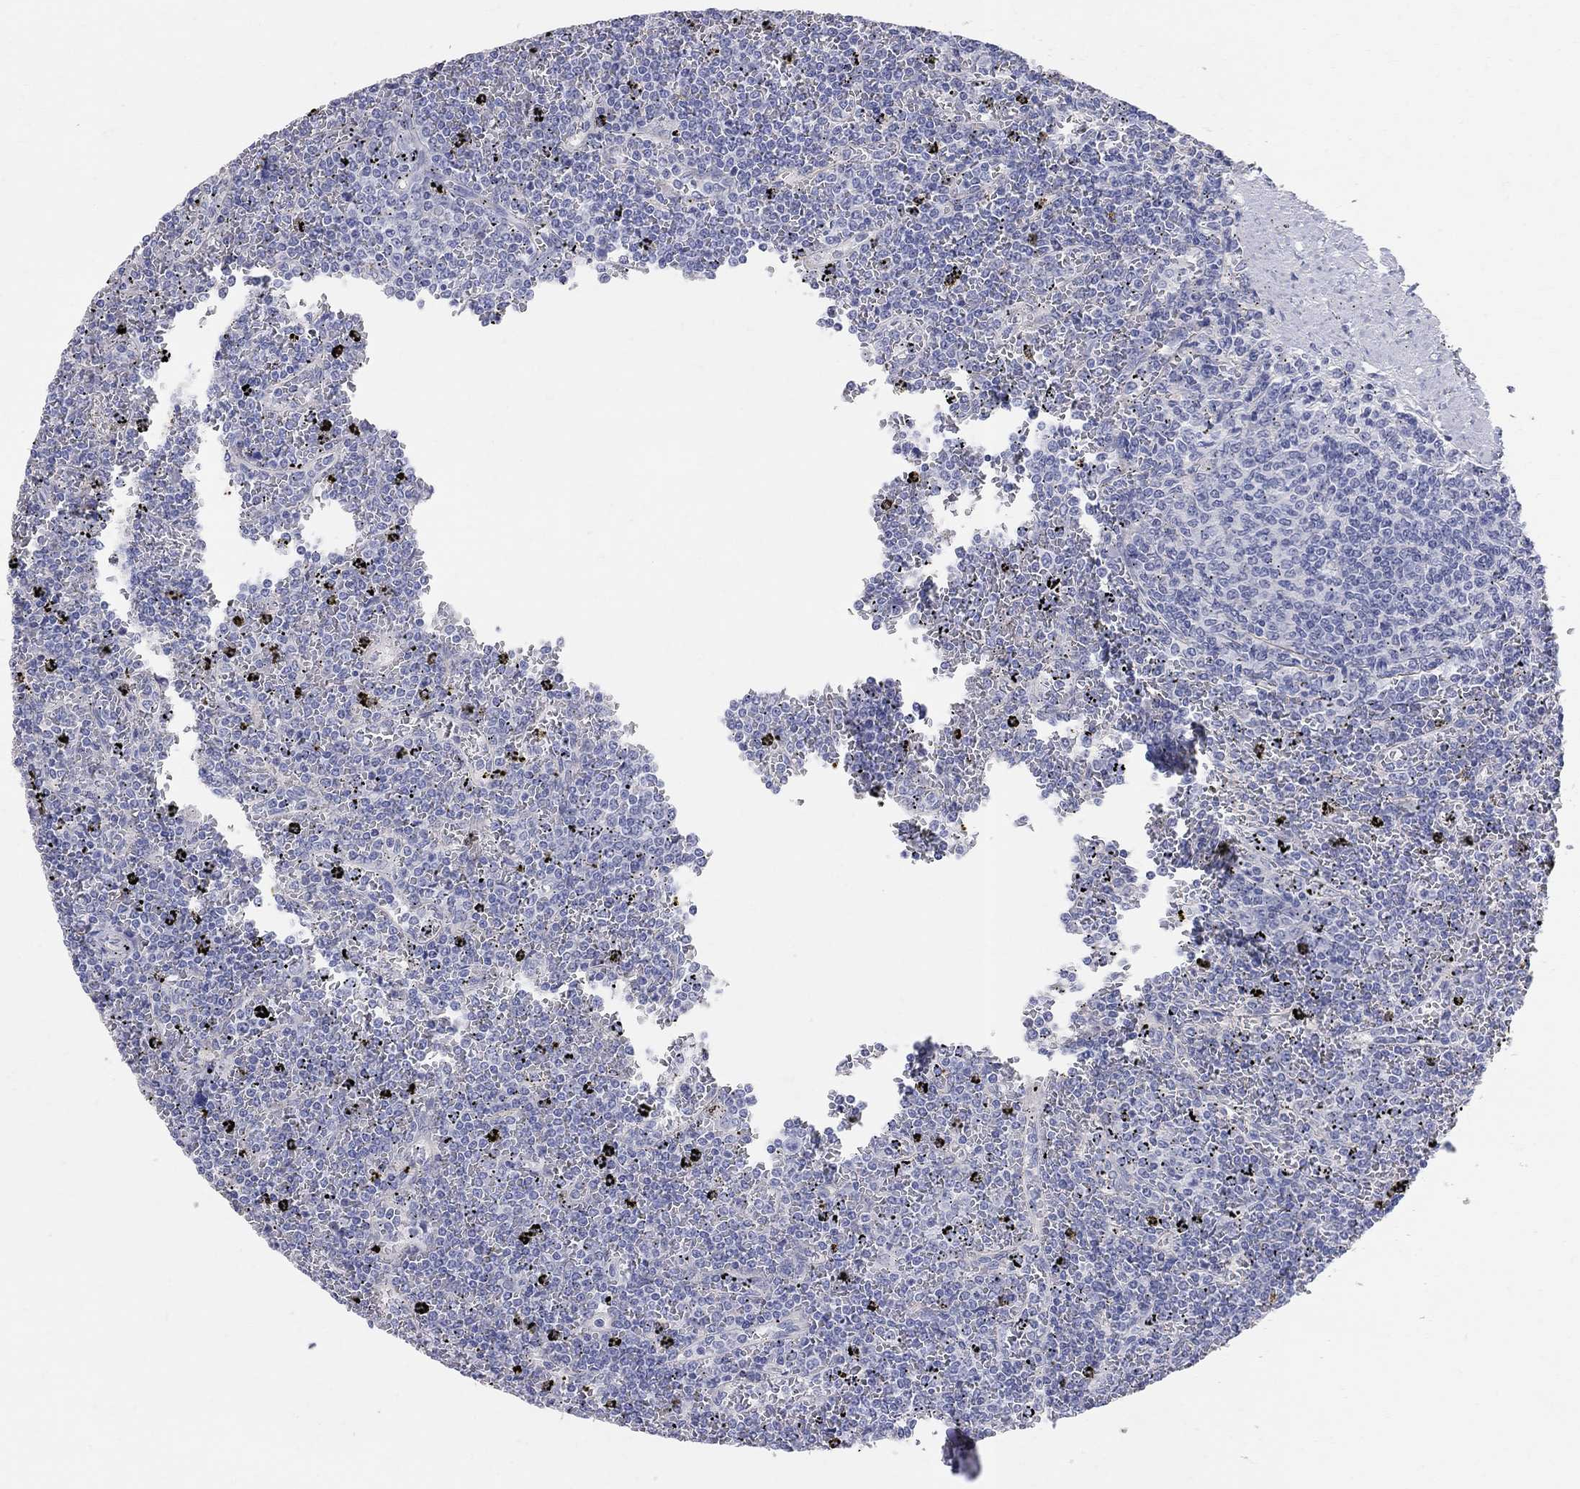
{"staining": {"intensity": "negative", "quantity": "none", "location": "none"}, "tissue": "lymphoma", "cell_type": "Tumor cells", "image_type": "cancer", "snomed": [{"axis": "morphology", "description": "Malignant lymphoma, non-Hodgkin's type, Low grade"}, {"axis": "topography", "description": "Spleen"}], "caption": "This photomicrograph is of low-grade malignant lymphoma, non-Hodgkin's type stained with immunohistochemistry to label a protein in brown with the nuclei are counter-stained blue. There is no expression in tumor cells.", "gene": "AOX1", "patient": {"sex": "female", "age": 77}}